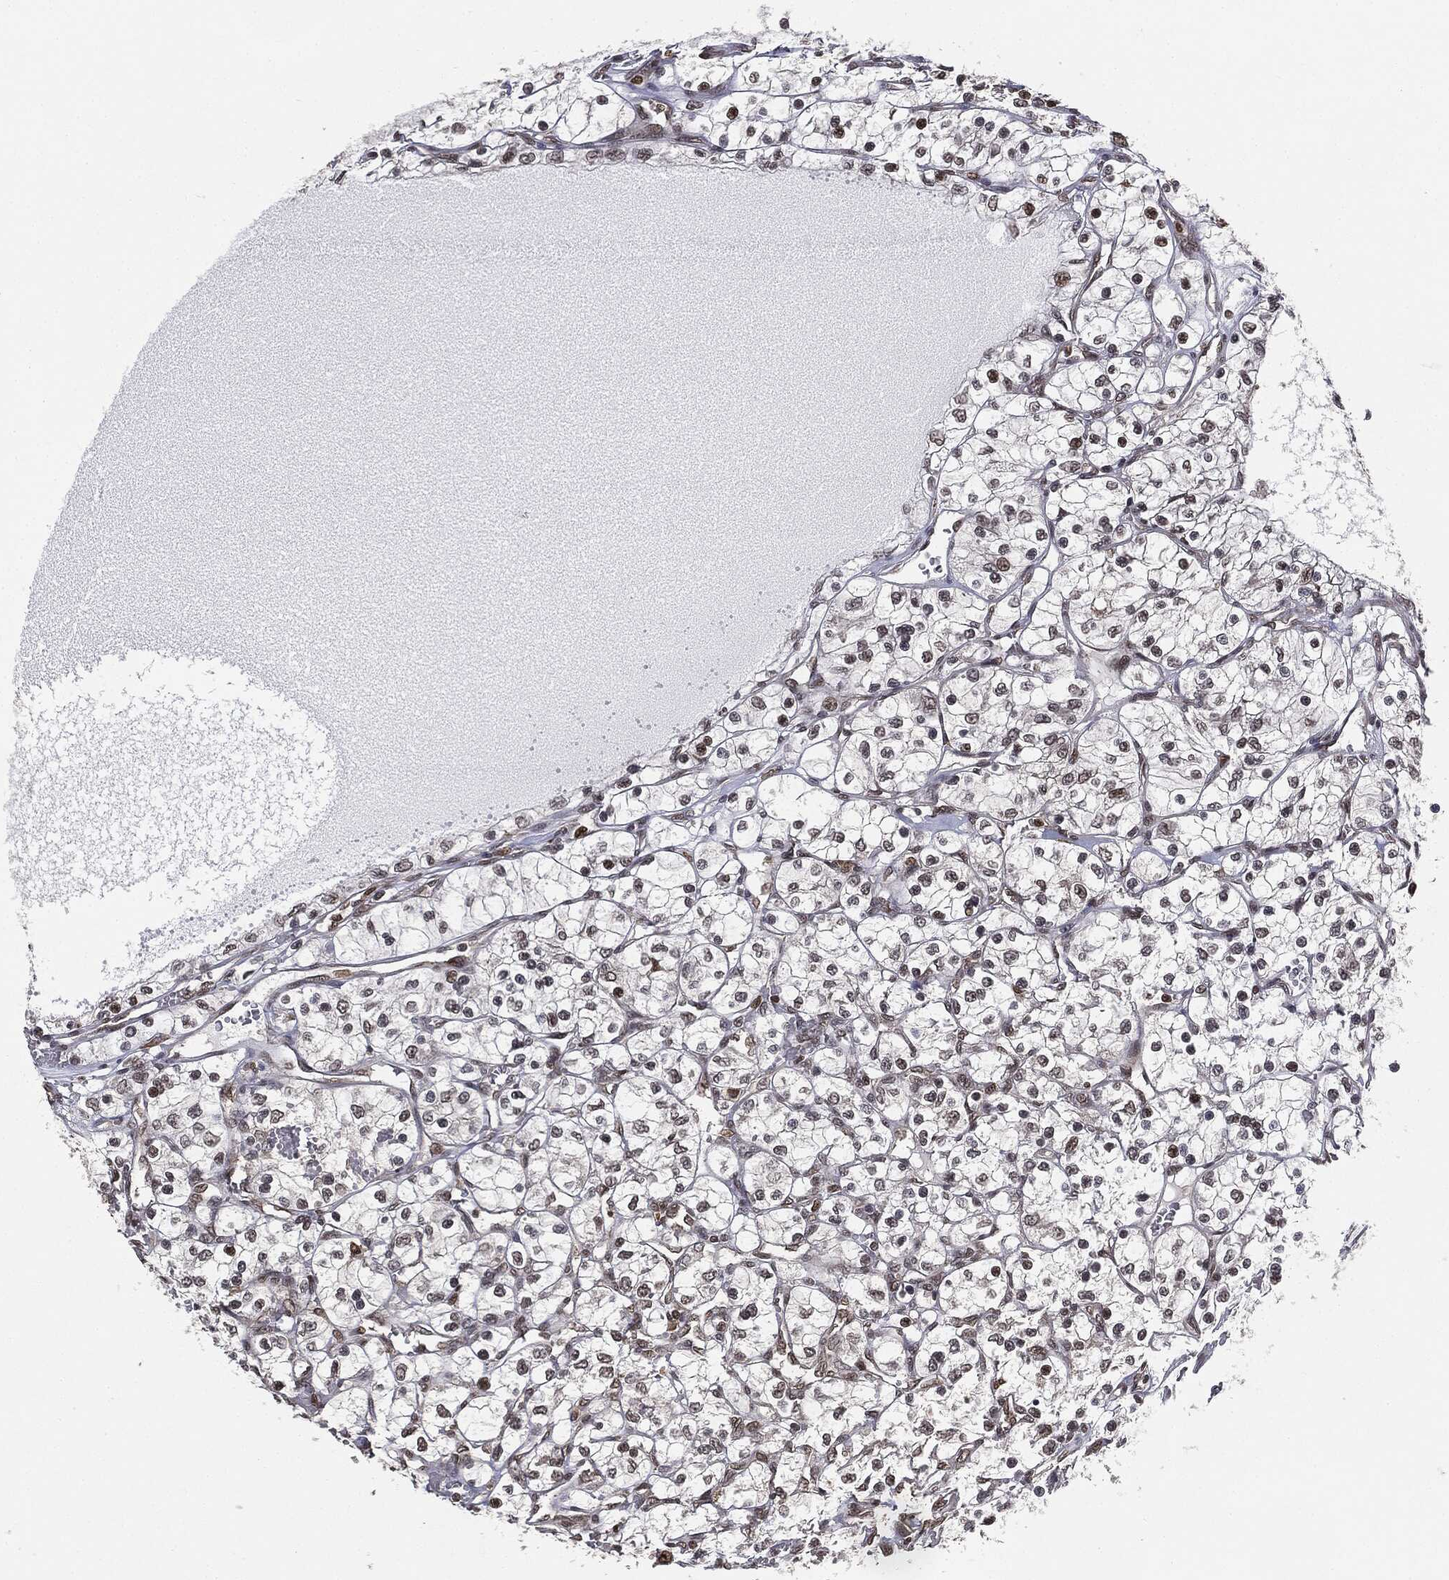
{"staining": {"intensity": "weak", "quantity": "25%-75%", "location": "nuclear"}, "tissue": "renal cancer", "cell_type": "Tumor cells", "image_type": "cancer", "snomed": [{"axis": "morphology", "description": "Adenocarcinoma, NOS"}, {"axis": "topography", "description": "Kidney"}], "caption": "Renal adenocarcinoma tissue reveals weak nuclear staining in about 25%-75% of tumor cells, visualized by immunohistochemistry. (DAB IHC with brightfield microscopy, high magnification).", "gene": "TBC1D22A", "patient": {"sex": "female", "age": 69}}